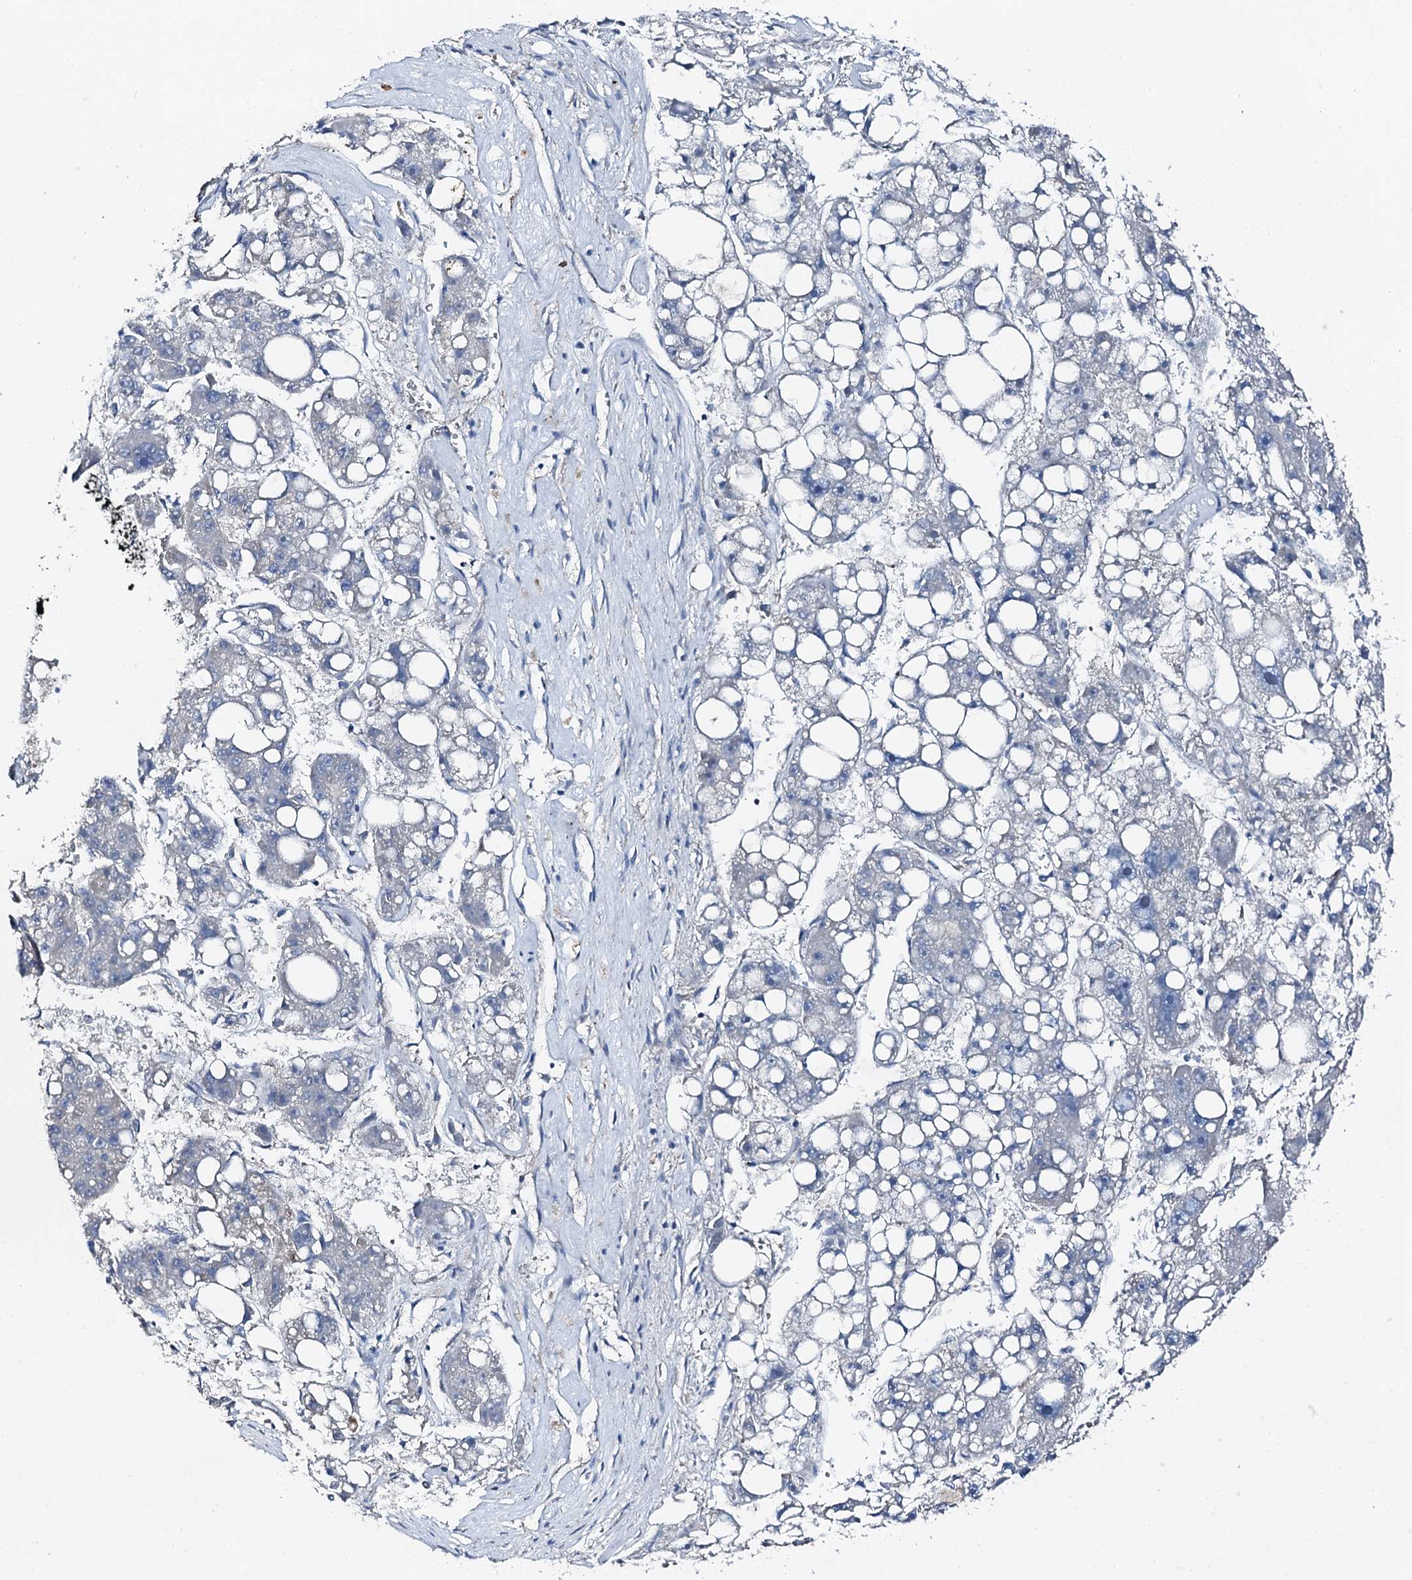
{"staining": {"intensity": "negative", "quantity": "none", "location": "none"}, "tissue": "liver cancer", "cell_type": "Tumor cells", "image_type": "cancer", "snomed": [{"axis": "morphology", "description": "Carcinoma, Hepatocellular, NOS"}, {"axis": "topography", "description": "Liver"}], "caption": "Tumor cells show no significant positivity in liver cancer.", "gene": "GFOD2", "patient": {"sex": "female", "age": 61}}